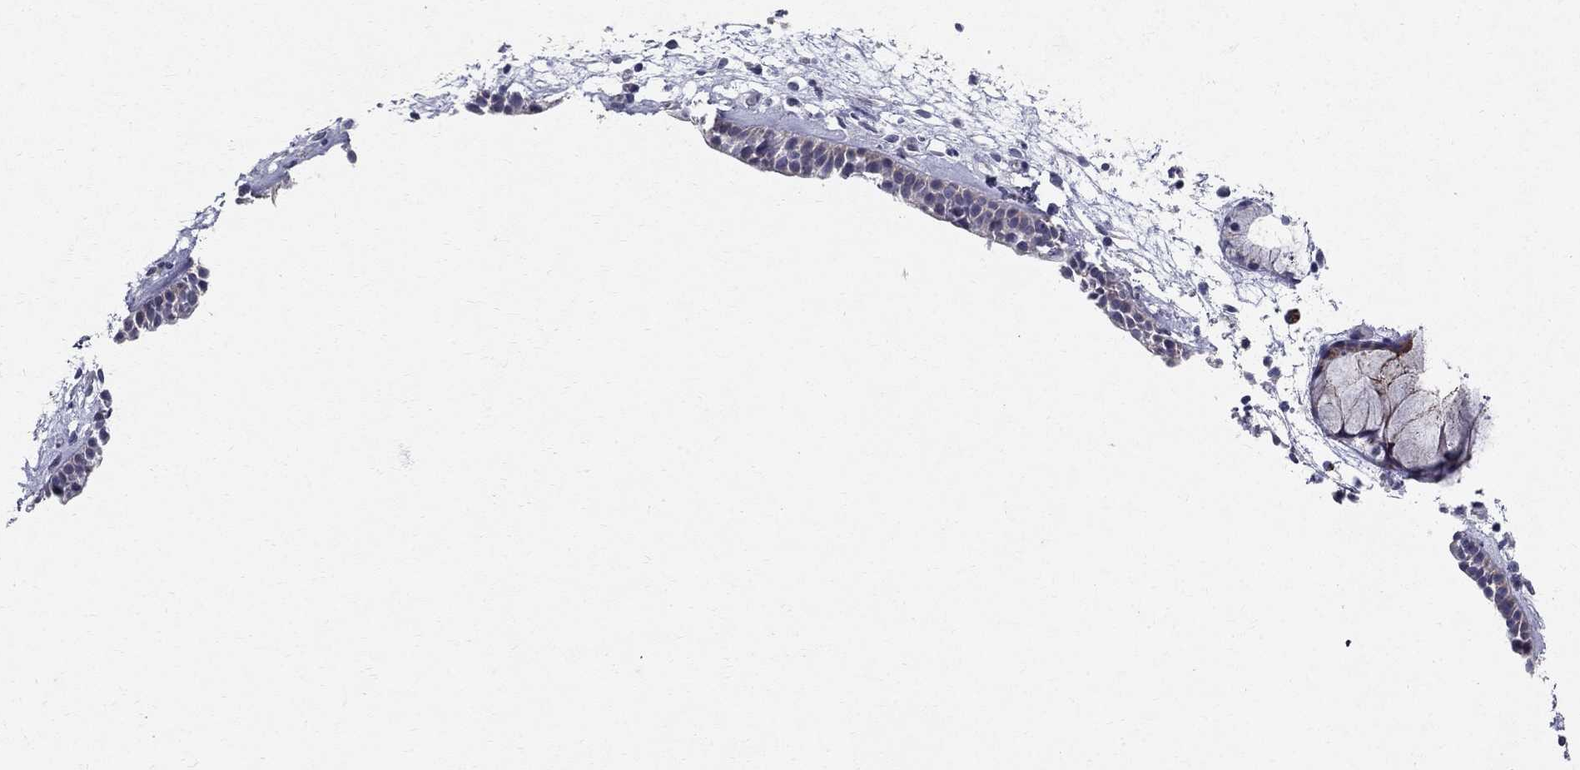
{"staining": {"intensity": "negative", "quantity": "none", "location": "none"}, "tissue": "nasopharynx", "cell_type": "Respiratory epithelial cells", "image_type": "normal", "snomed": [{"axis": "morphology", "description": "Normal tissue, NOS"}, {"axis": "morphology", "description": "Polyp, NOS"}, {"axis": "topography", "description": "Nasopharynx"}], "caption": "Respiratory epithelial cells show no significant protein expression in benign nasopharynx.", "gene": "CLIC6", "patient": {"sex": "female", "age": 56}}